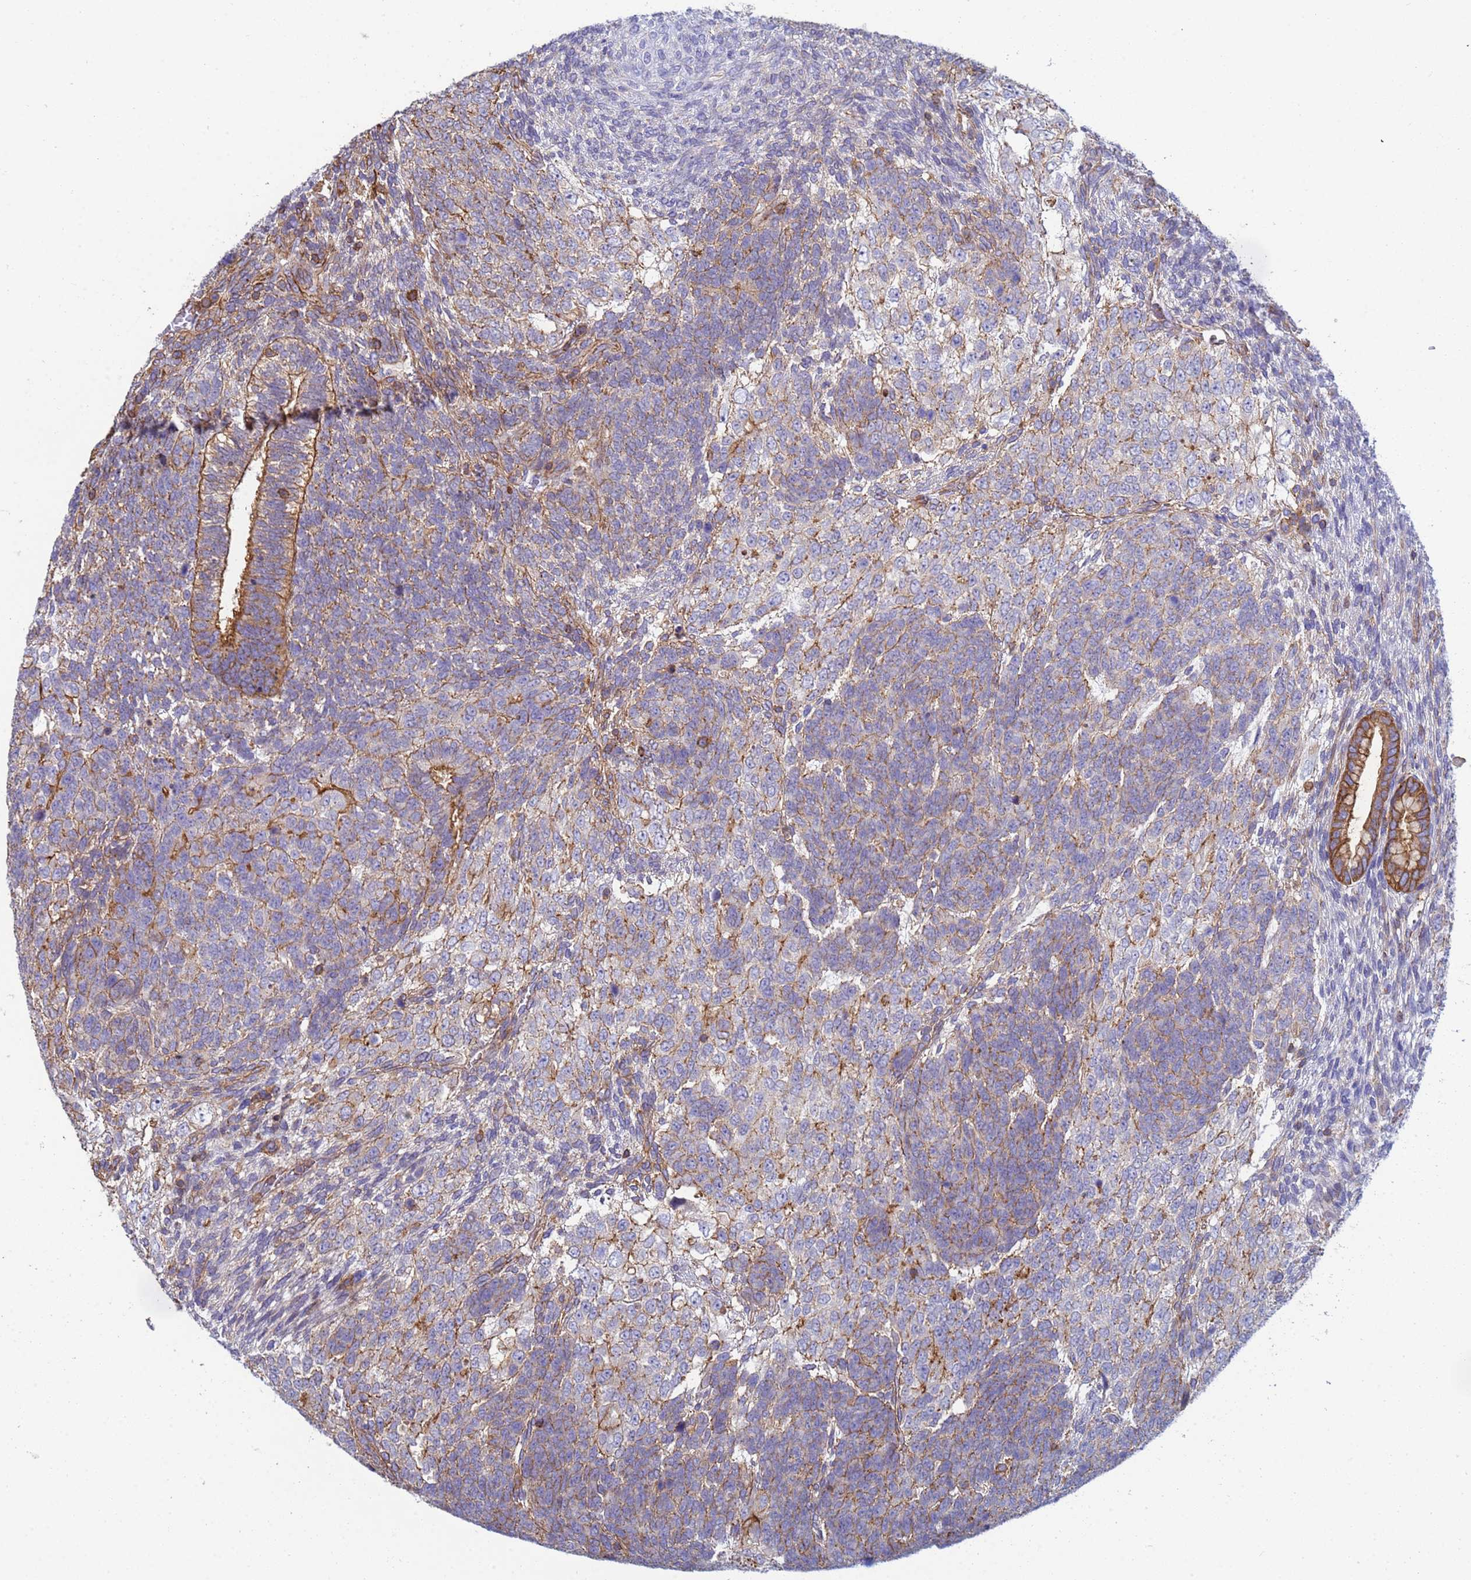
{"staining": {"intensity": "strong", "quantity": "<25%", "location": "cytoplasmic/membranous"}, "tissue": "testis cancer", "cell_type": "Tumor cells", "image_type": "cancer", "snomed": [{"axis": "morphology", "description": "Carcinoma, Embryonal, NOS"}, {"axis": "topography", "description": "Testis"}], "caption": "Approximately <25% of tumor cells in testis cancer (embryonal carcinoma) display strong cytoplasmic/membranous protein staining as visualized by brown immunohistochemical staining.", "gene": "ZNG1B", "patient": {"sex": "male", "age": 23}}